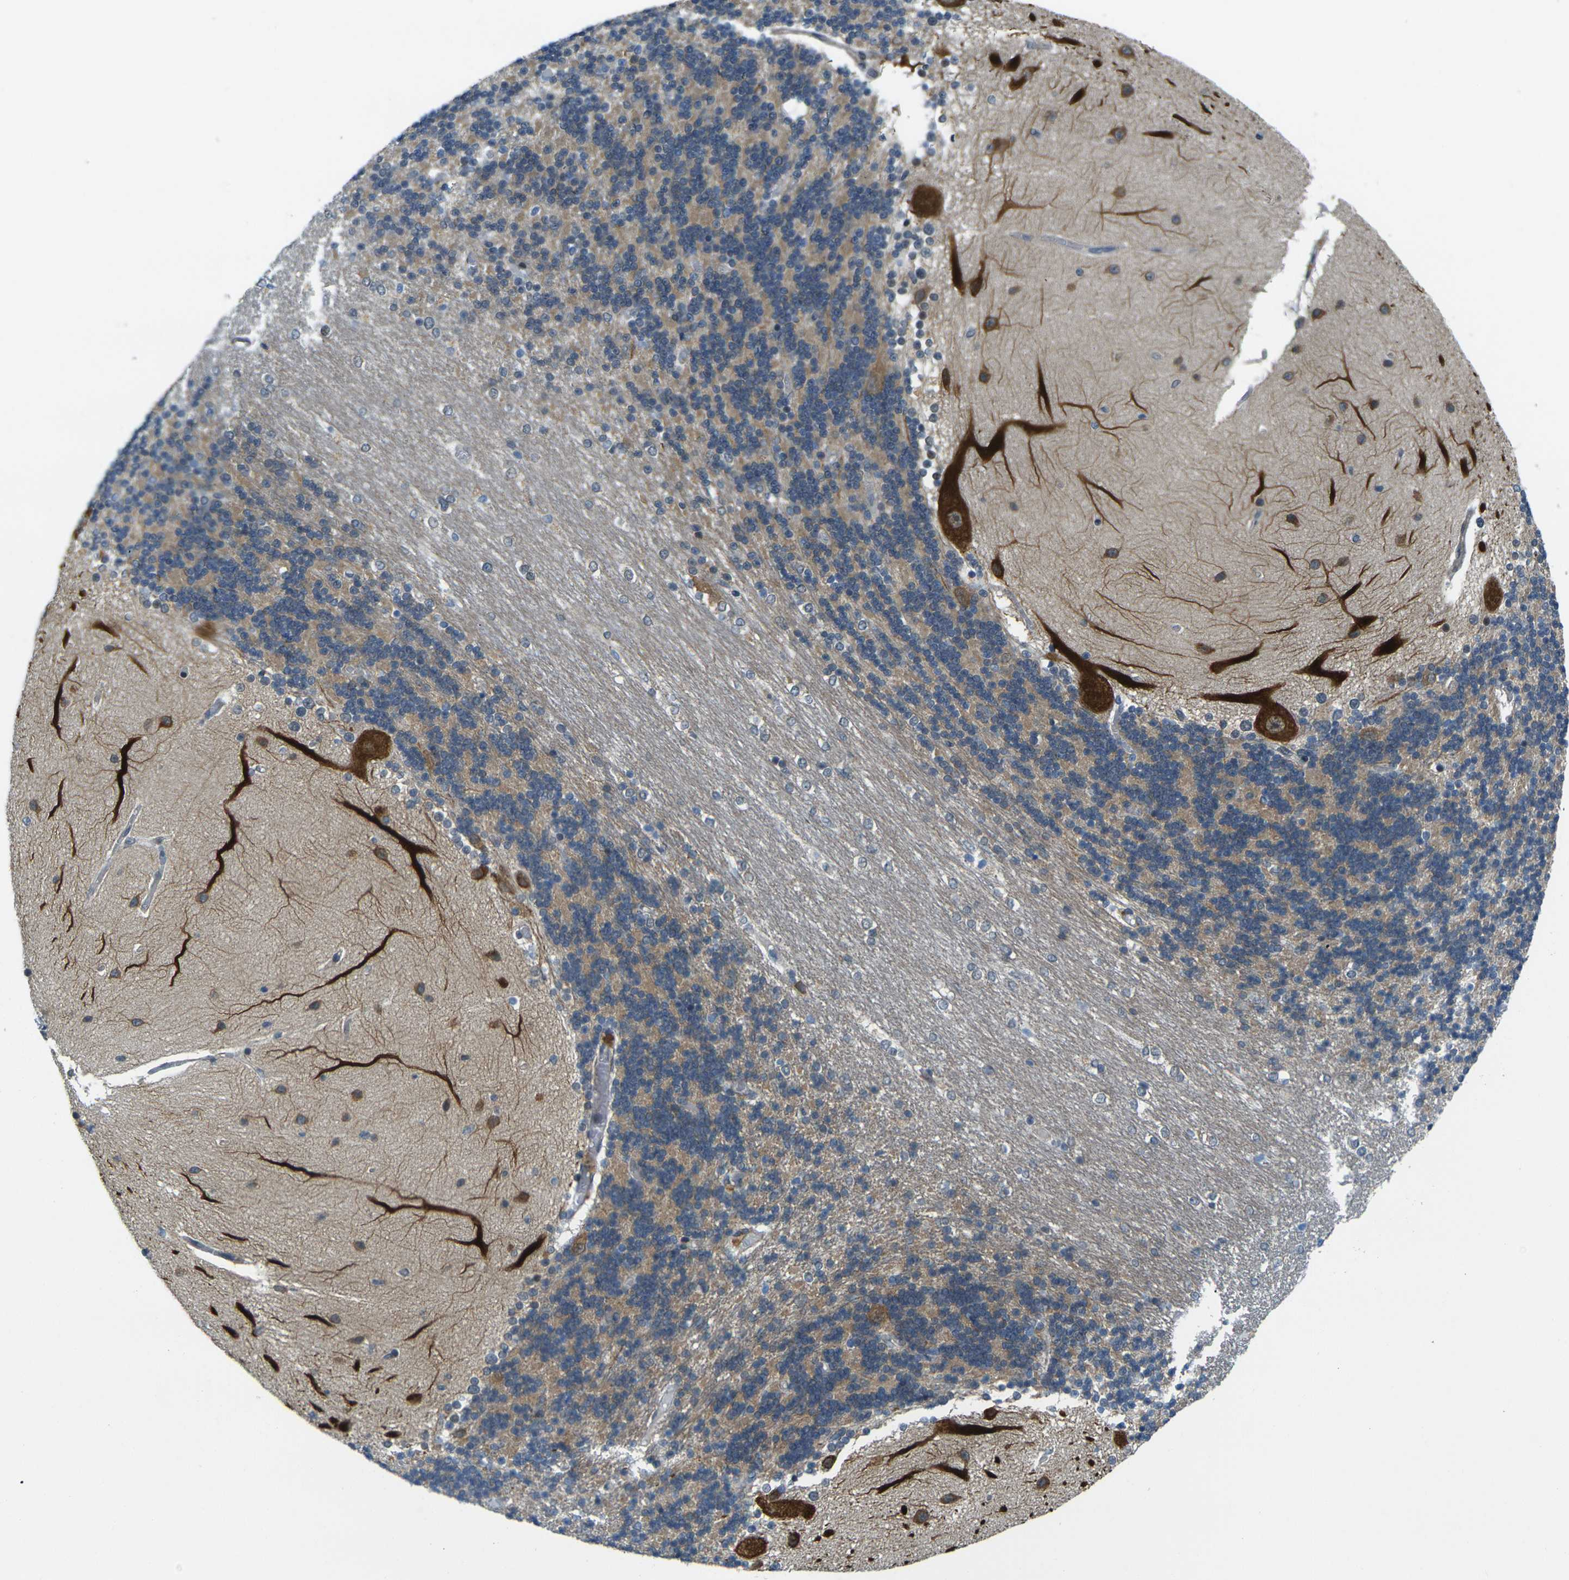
{"staining": {"intensity": "moderate", "quantity": "25%-75%", "location": "cytoplasmic/membranous"}, "tissue": "cerebellum", "cell_type": "Cells in granular layer", "image_type": "normal", "snomed": [{"axis": "morphology", "description": "Normal tissue, NOS"}, {"axis": "topography", "description": "Cerebellum"}], "caption": "The immunohistochemical stain shows moderate cytoplasmic/membranous positivity in cells in granular layer of unremarkable cerebellum. (brown staining indicates protein expression, while blue staining denotes nuclei).", "gene": "KCTD10", "patient": {"sex": "female", "age": 54}}